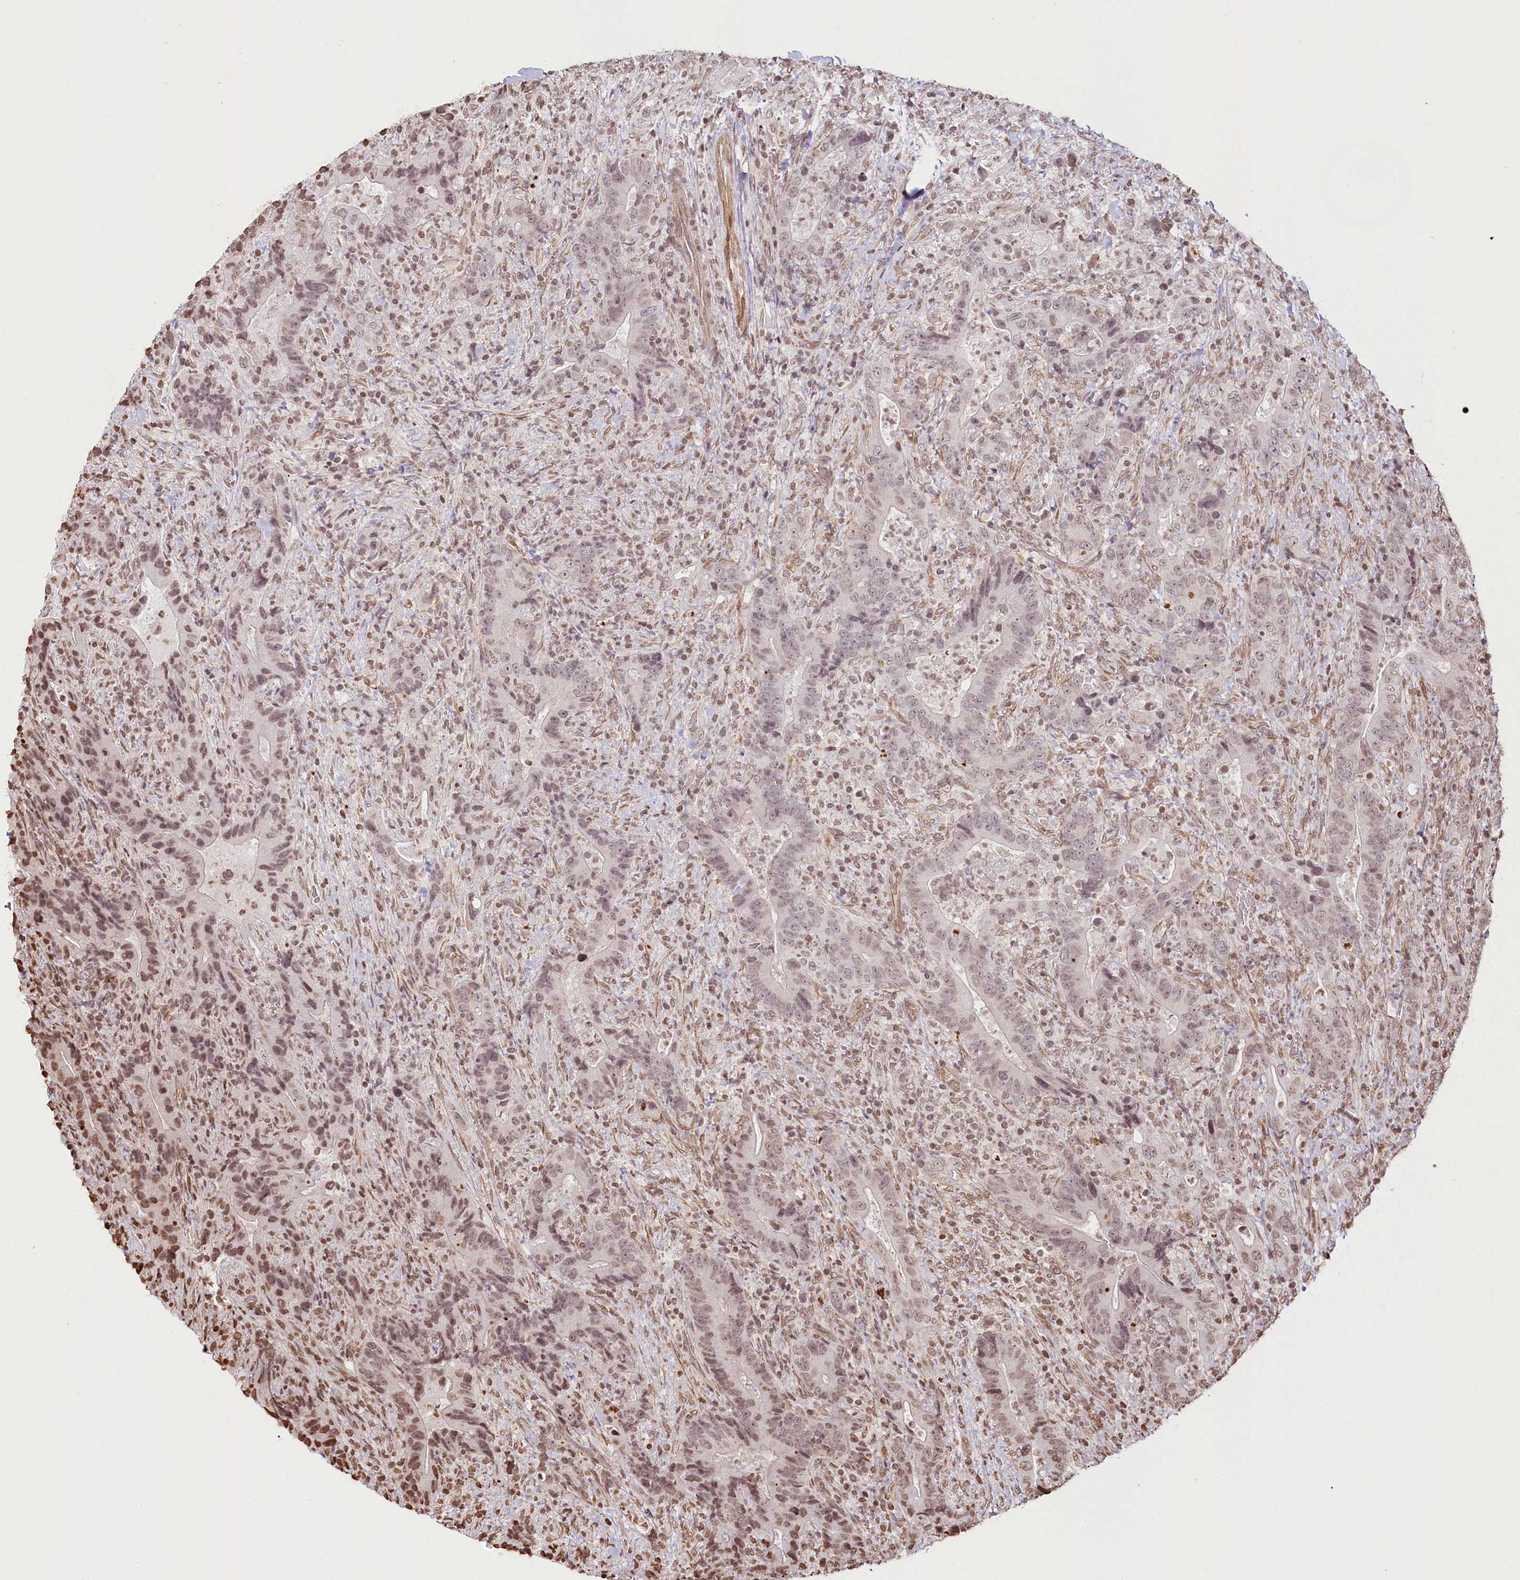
{"staining": {"intensity": "moderate", "quantity": "25%-75%", "location": "nuclear"}, "tissue": "colorectal cancer", "cell_type": "Tumor cells", "image_type": "cancer", "snomed": [{"axis": "morphology", "description": "Adenocarcinoma, NOS"}, {"axis": "topography", "description": "Colon"}], "caption": "Protein expression analysis of colorectal adenocarcinoma shows moderate nuclear expression in approximately 25%-75% of tumor cells.", "gene": "FAM13A", "patient": {"sex": "female", "age": 75}}